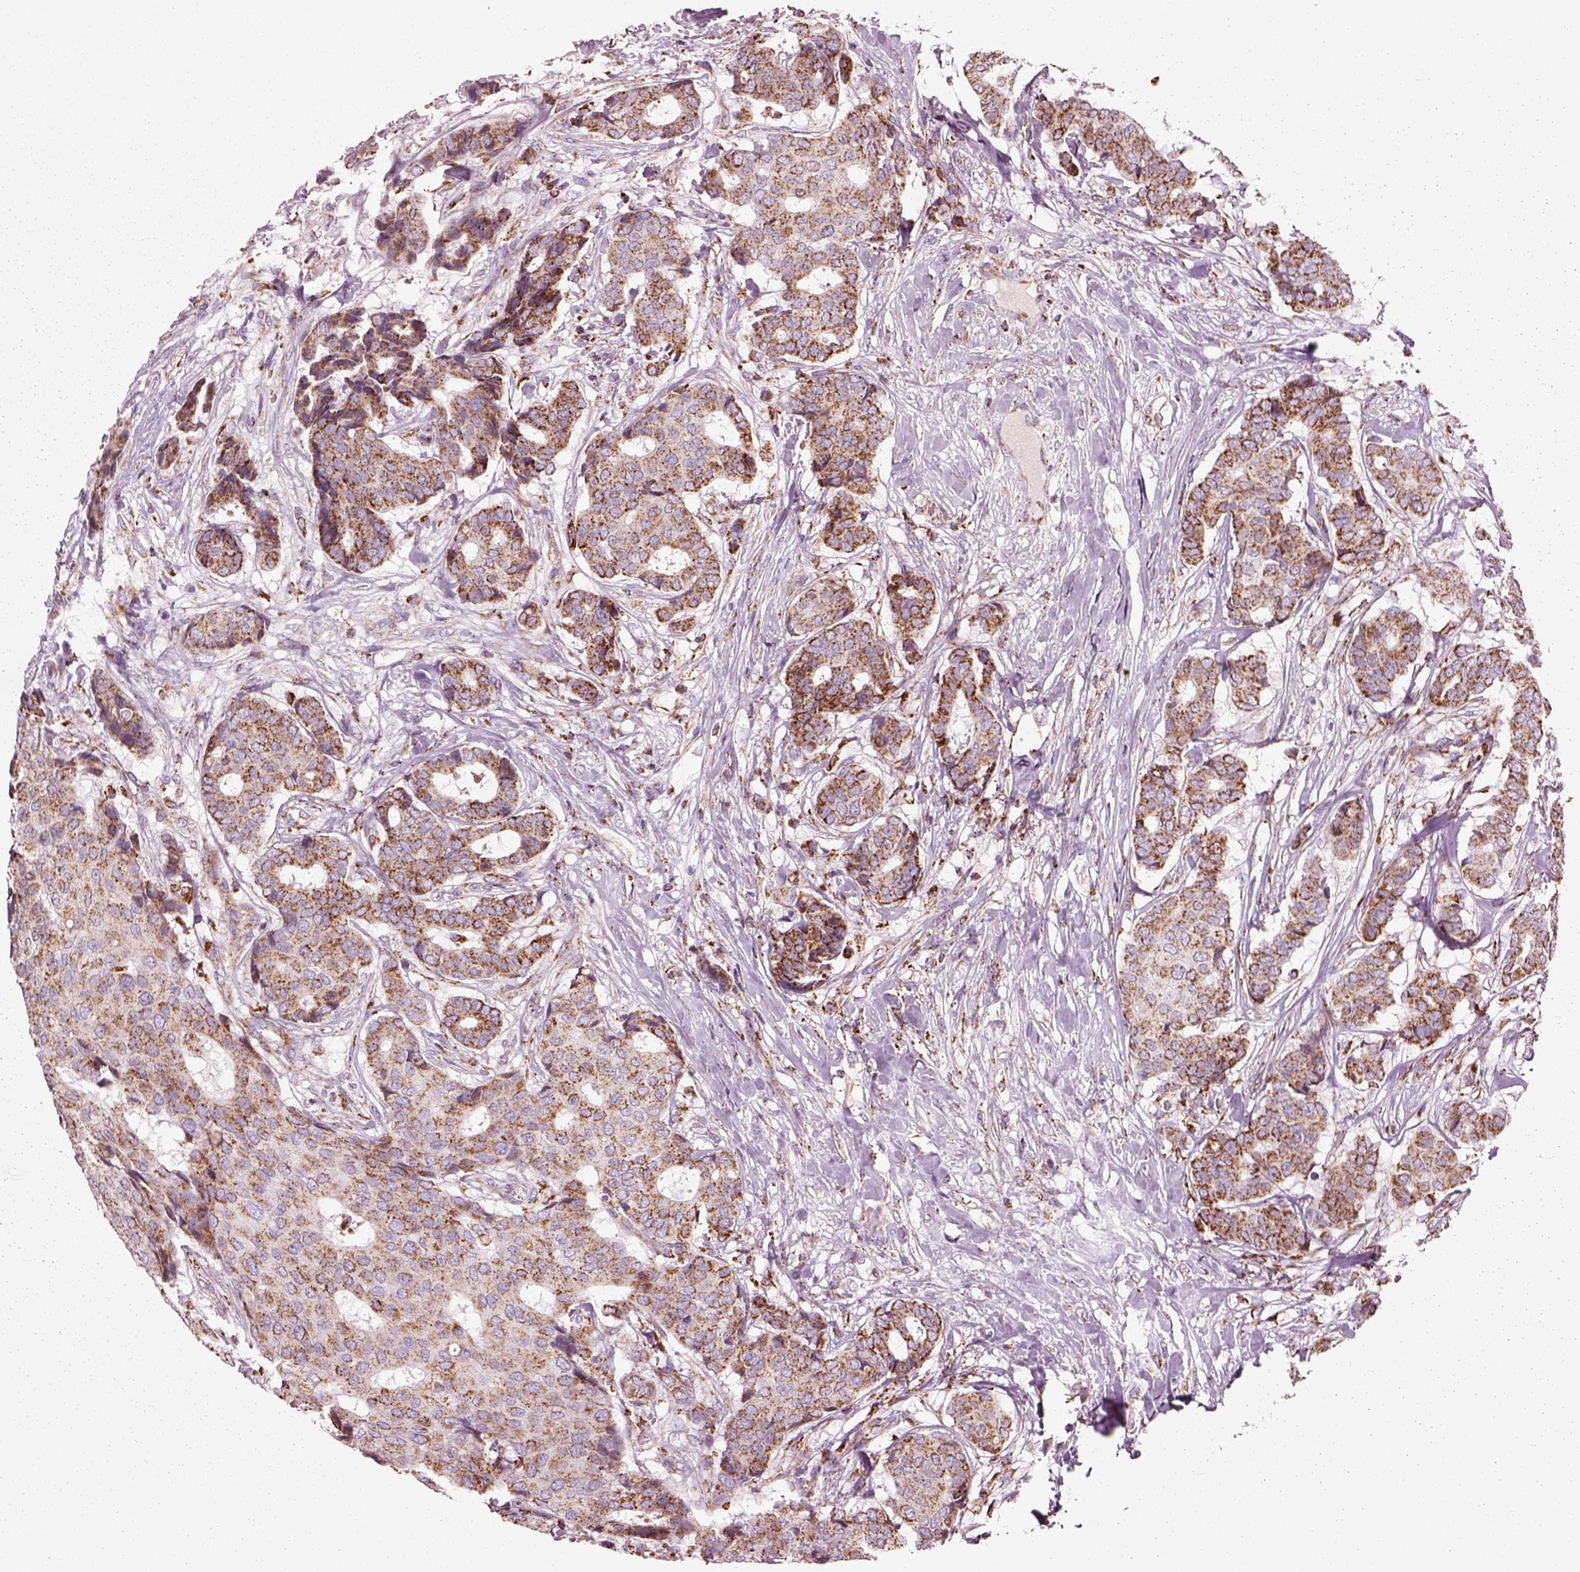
{"staining": {"intensity": "moderate", "quantity": ">75%", "location": "cytoplasmic/membranous"}, "tissue": "breast cancer", "cell_type": "Tumor cells", "image_type": "cancer", "snomed": [{"axis": "morphology", "description": "Duct carcinoma"}, {"axis": "topography", "description": "Breast"}], "caption": "Immunohistochemical staining of human invasive ductal carcinoma (breast) displays medium levels of moderate cytoplasmic/membranous expression in approximately >75% of tumor cells. The staining is performed using DAB brown chromogen to label protein expression. The nuclei are counter-stained blue using hematoxylin.", "gene": "SLC25A24", "patient": {"sex": "female", "age": 75}}